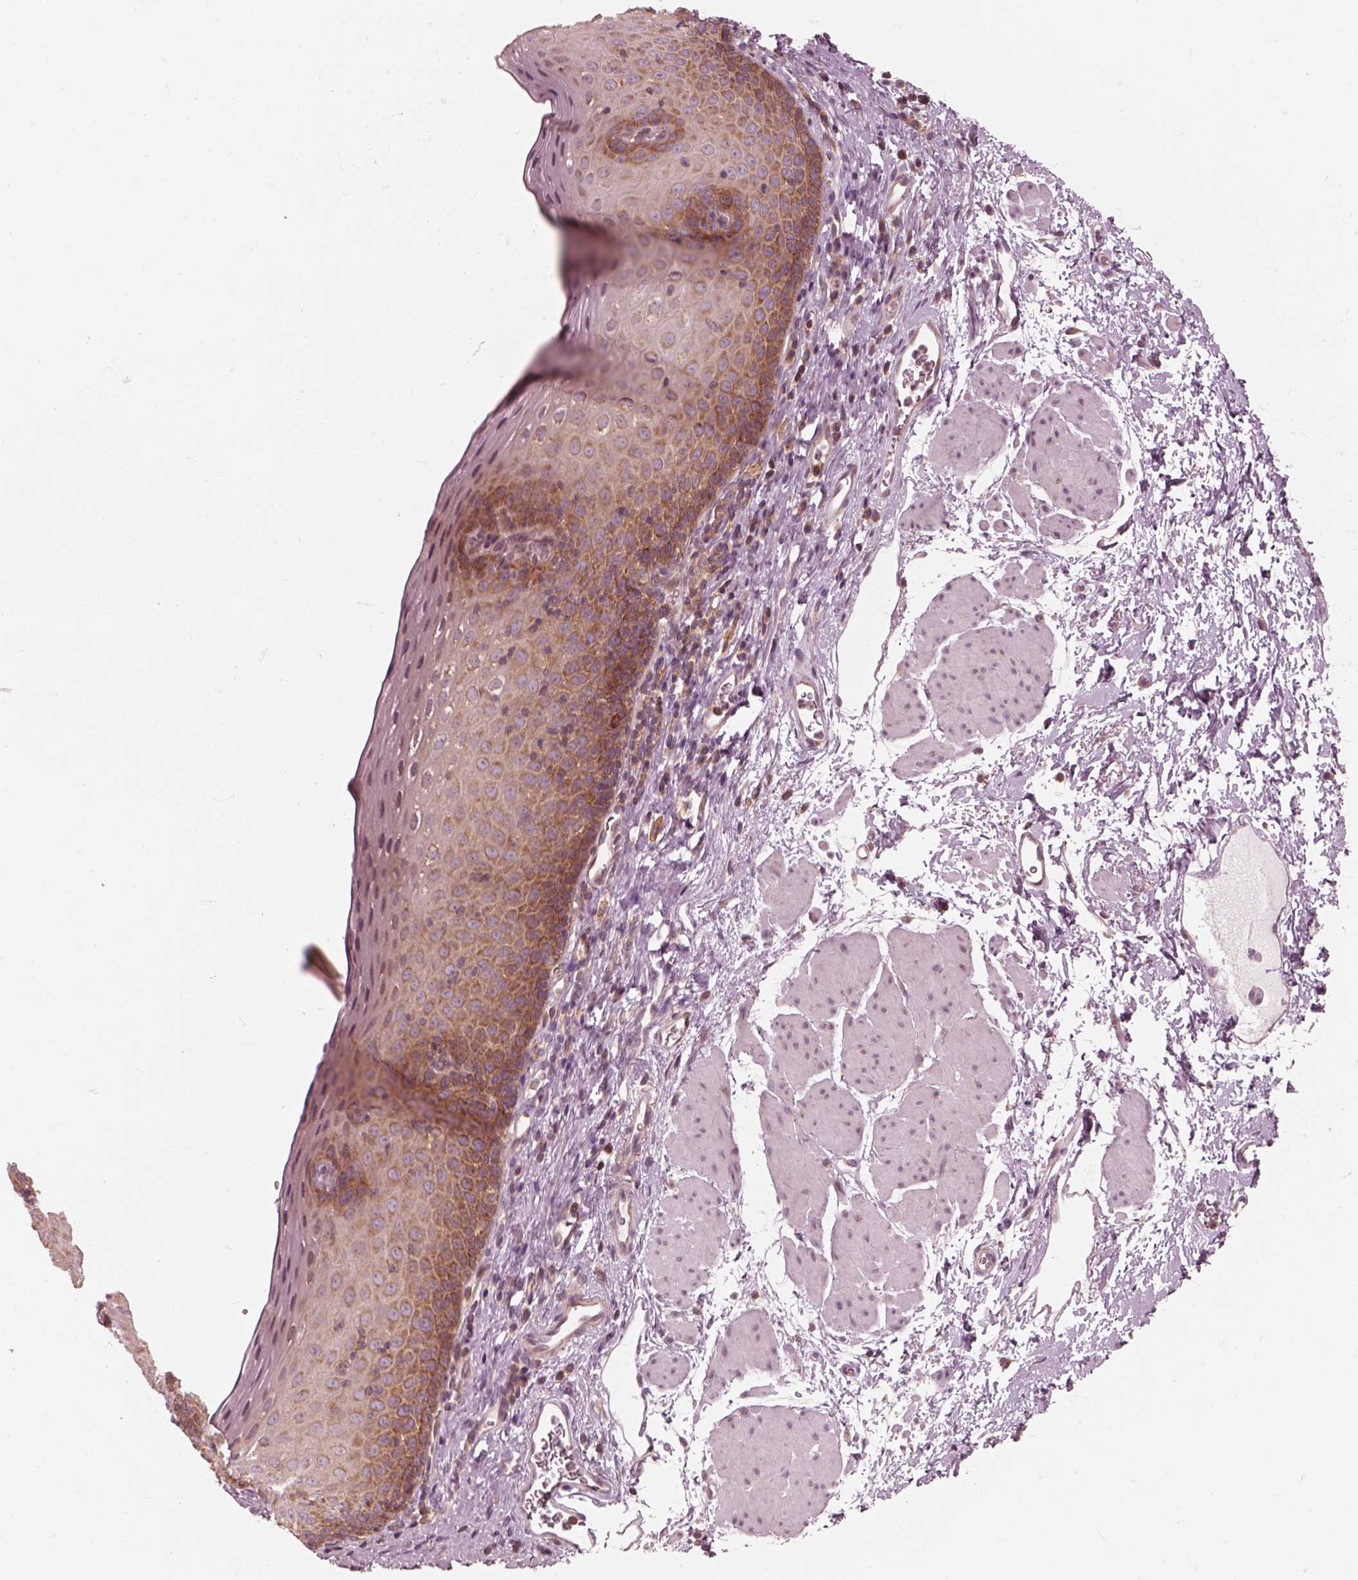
{"staining": {"intensity": "moderate", "quantity": "<25%", "location": "cytoplasmic/membranous"}, "tissue": "esophagus", "cell_type": "Squamous epithelial cells", "image_type": "normal", "snomed": [{"axis": "morphology", "description": "Normal tissue, NOS"}, {"axis": "topography", "description": "Esophagus"}], "caption": "Immunohistochemistry staining of normal esophagus, which reveals low levels of moderate cytoplasmic/membranous positivity in about <25% of squamous epithelial cells indicating moderate cytoplasmic/membranous protein expression. The staining was performed using DAB (brown) for protein detection and nuclei were counterstained in hematoxylin (blue).", "gene": "CNOT2", "patient": {"sex": "female", "age": 64}}